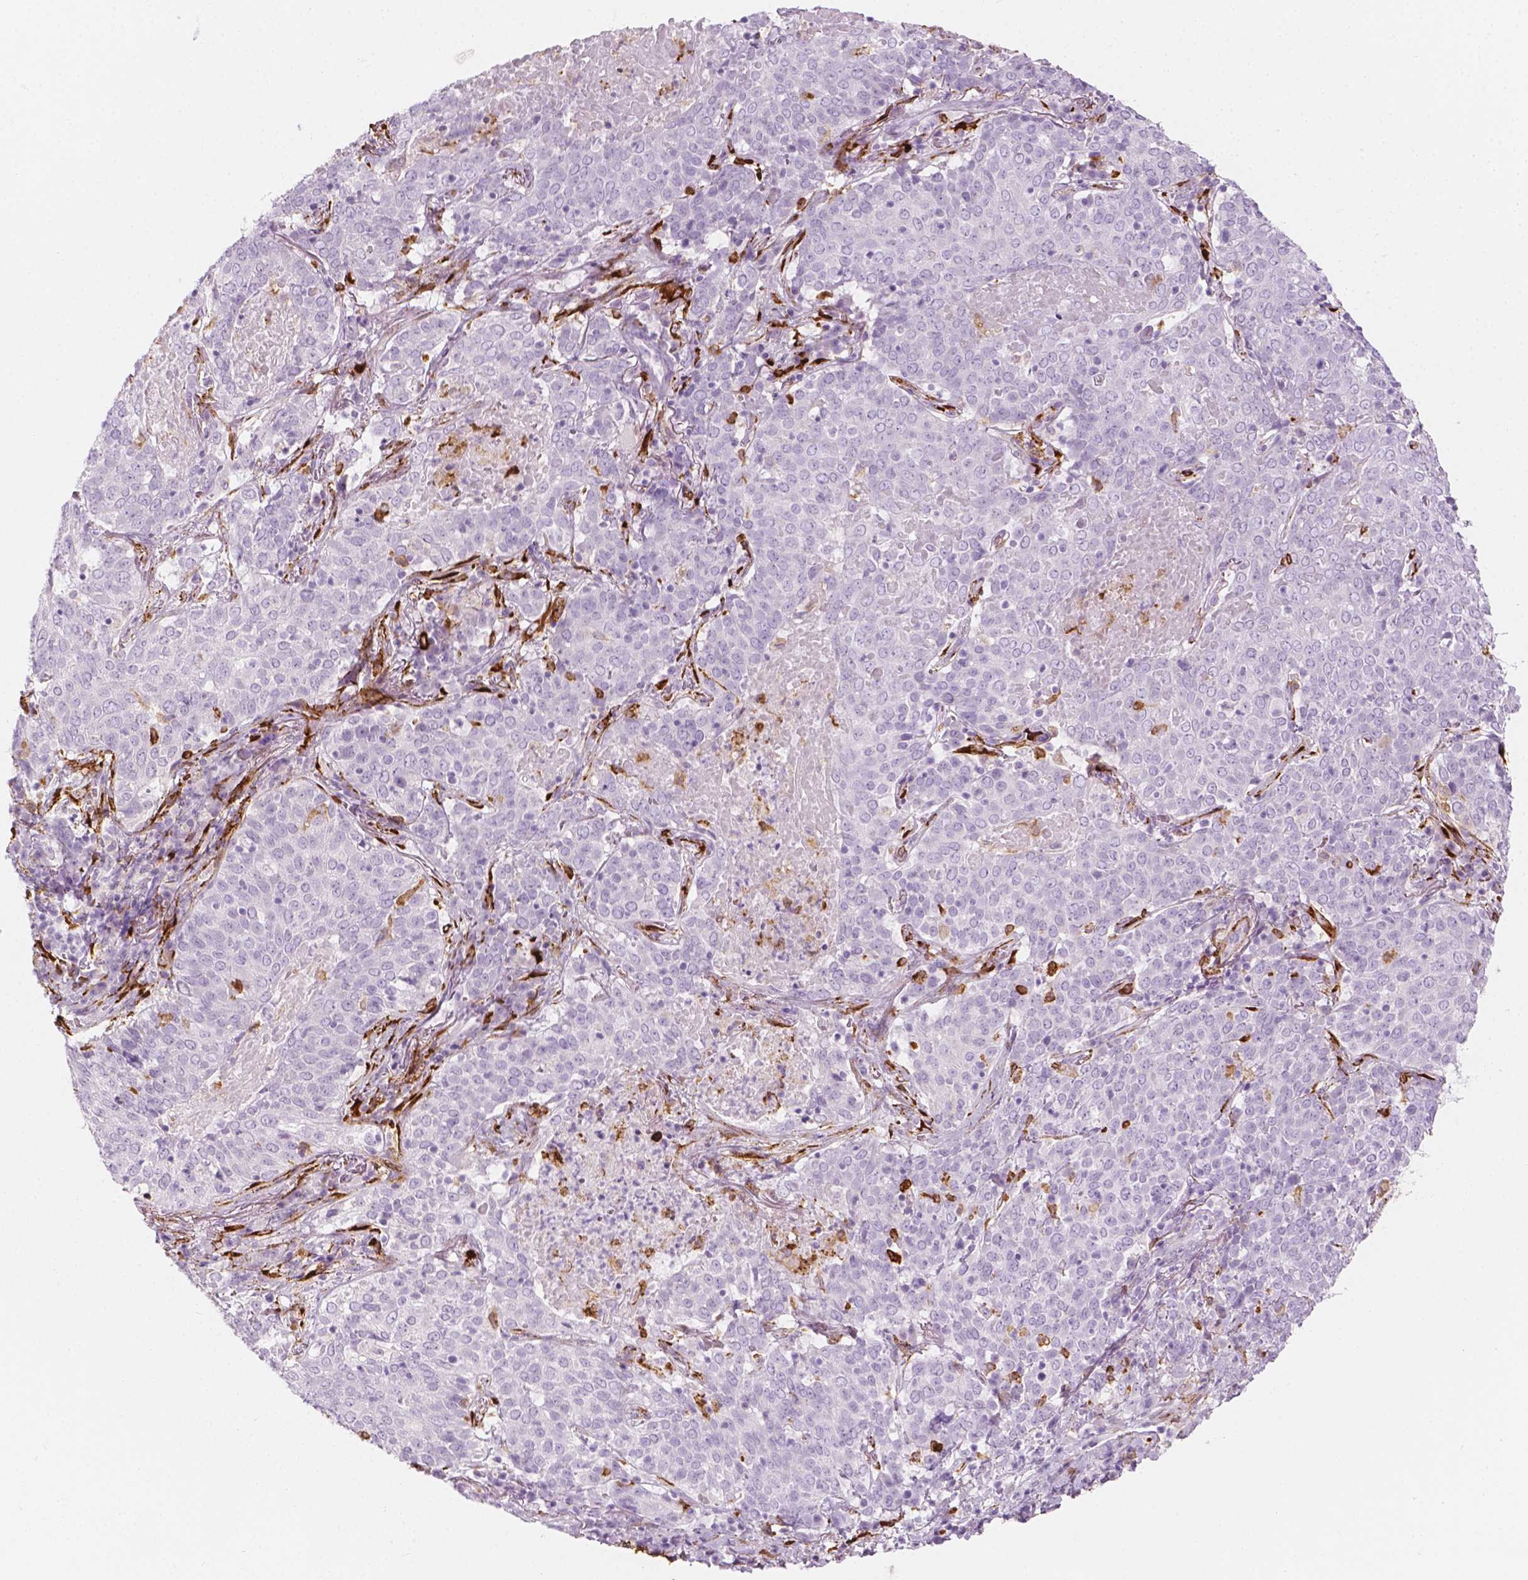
{"staining": {"intensity": "negative", "quantity": "none", "location": "none"}, "tissue": "lung cancer", "cell_type": "Tumor cells", "image_type": "cancer", "snomed": [{"axis": "morphology", "description": "Squamous cell carcinoma, NOS"}, {"axis": "topography", "description": "Lung"}], "caption": "An image of human squamous cell carcinoma (lung) is negative for staining in tumor cells.", "gene": "CES1", "patient": {"sex": "male", "age": 82}}